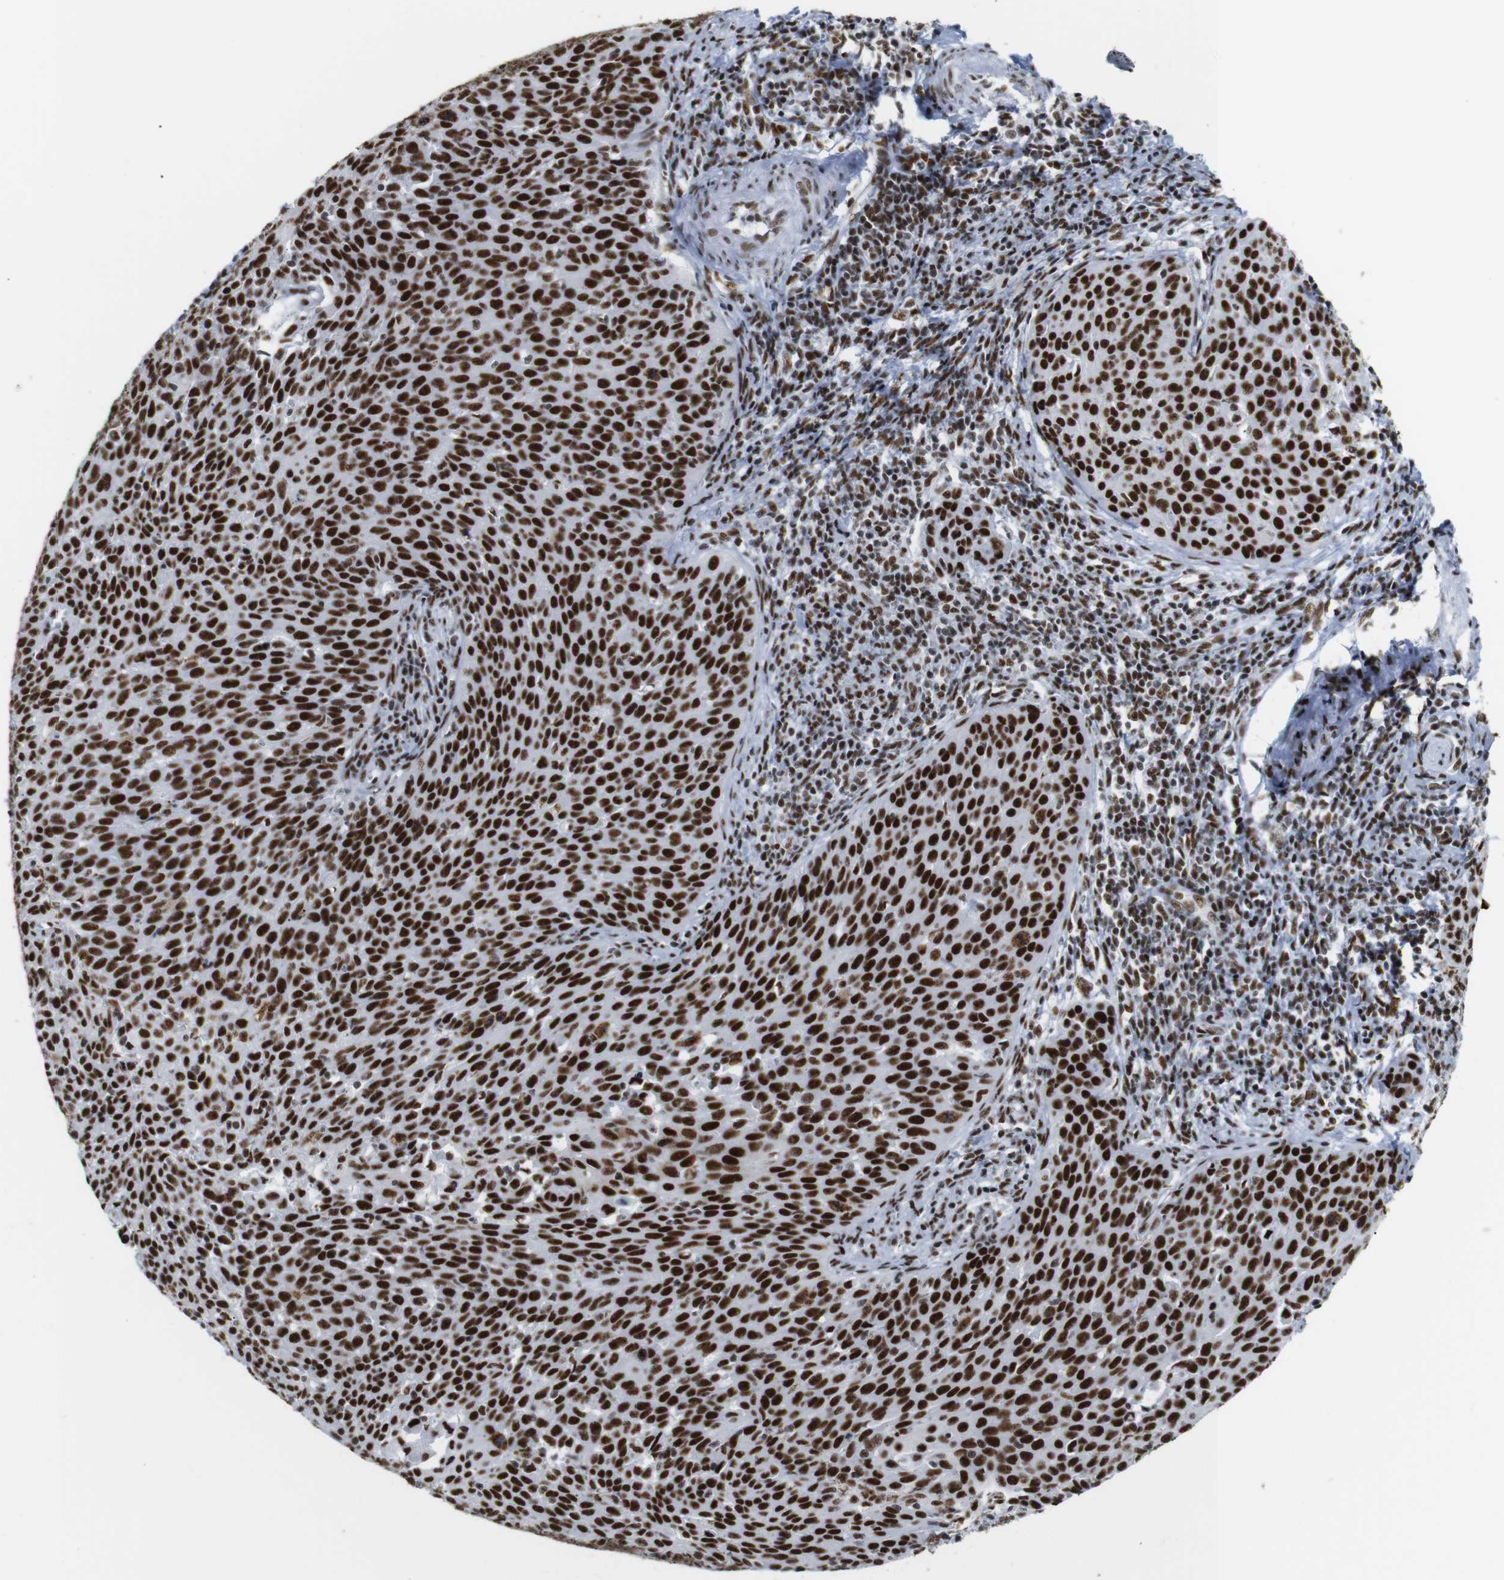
{"staining": {"intensity": "strong", "quantity": ">75%", "location": "nuclear"}, "tissue": "cervical cancer", "cell_type": "Tumor cells", "image_type": "cancer", "snomed": [{"axis": "morphology", "description": "Squamous cell carcinoma, NOS"}, {"axis": "topography", "description": "Cervix"}], "caption": "There is high levels of strong nuclear staining in tumor cells of cervical cancer, as demonstrated by immunohistochemical staining (brown color).", "gene": "TRA2B", "patient": {"sex": "female", "age": 38}}